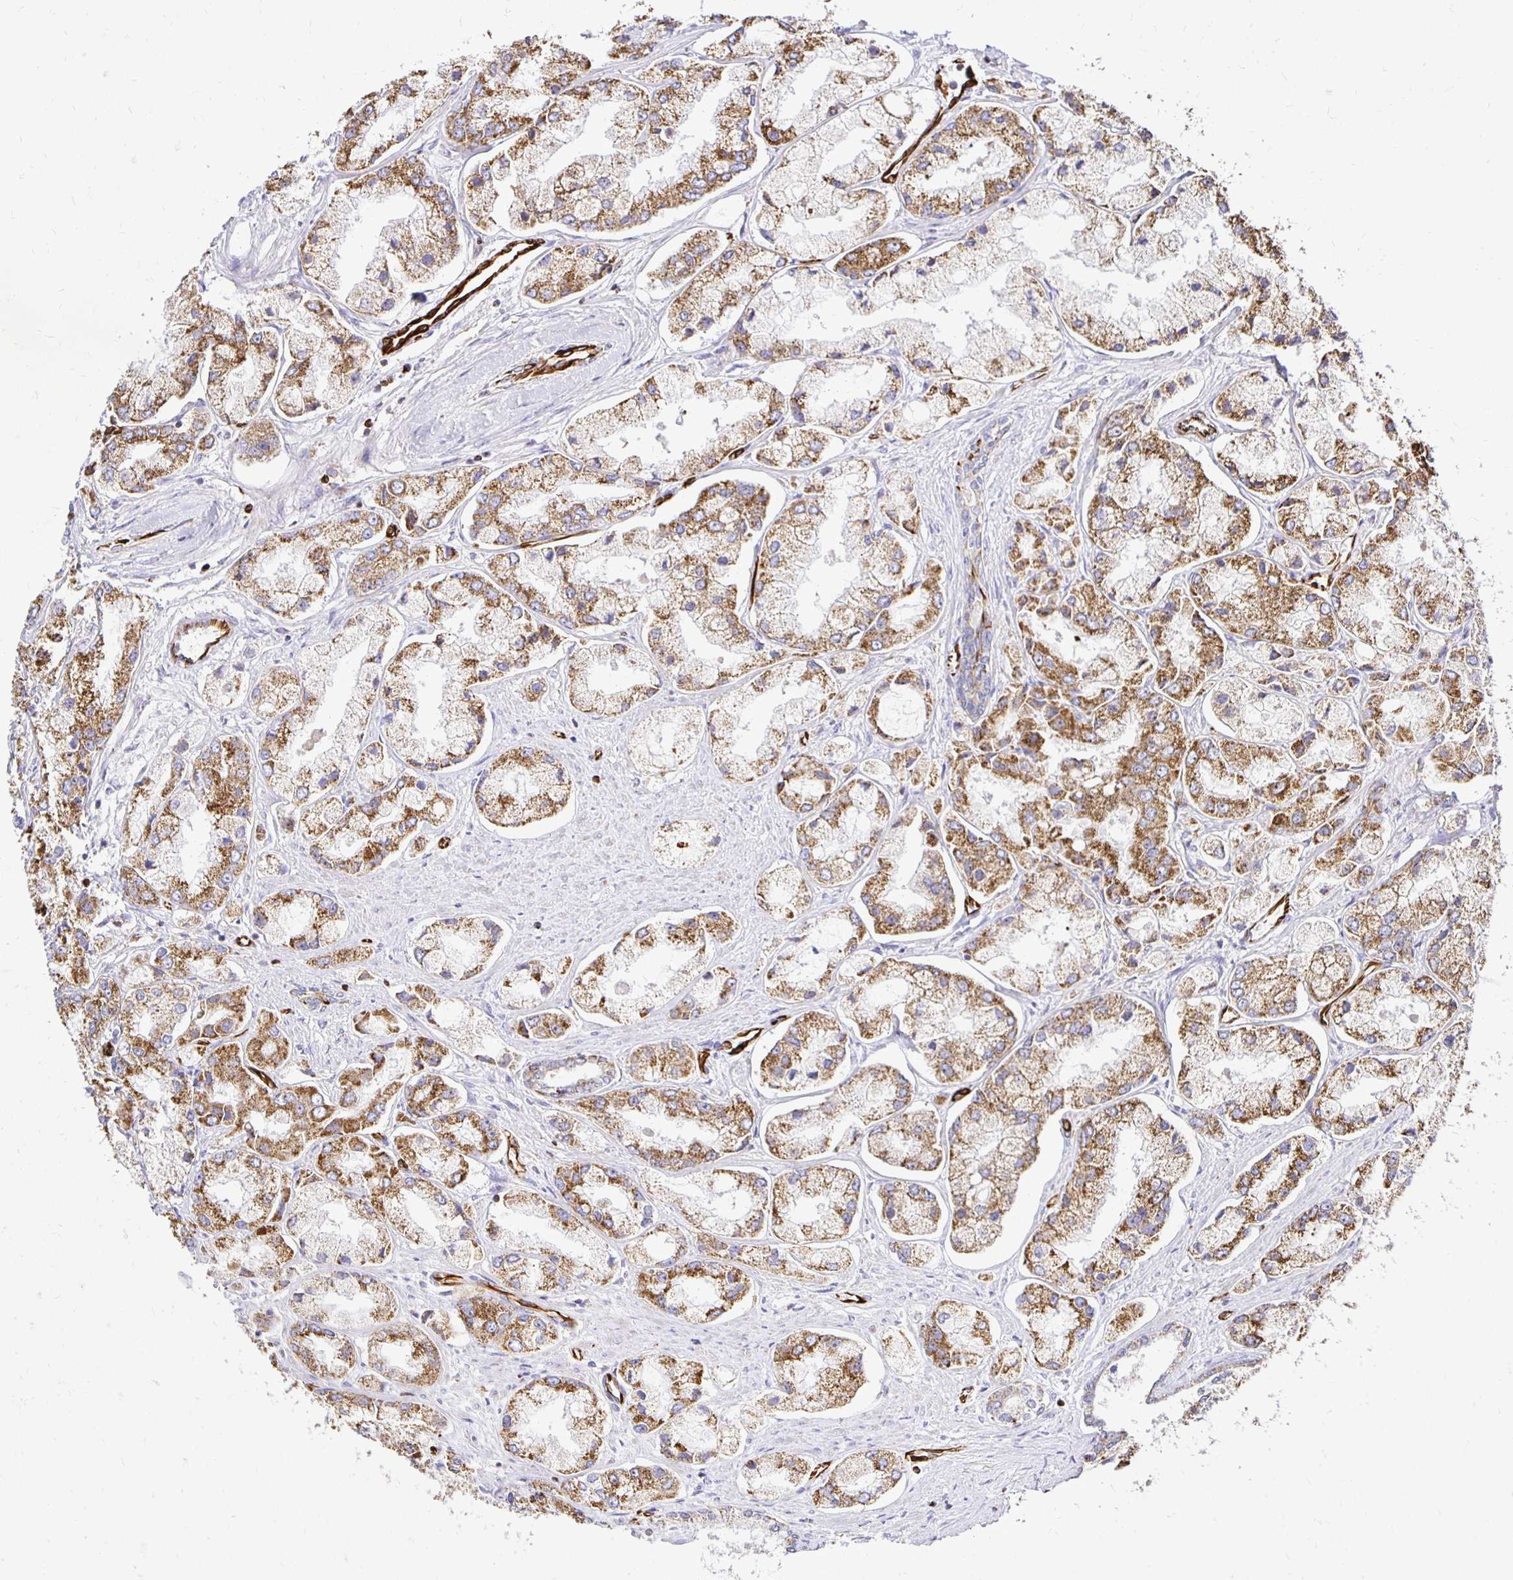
{"staining": {"intensity": "moderate", "quantity": ">75%", "location": "cytoplasmic/membranous"}, "tissue": "prostate cancer", "cell_type": "Tumor cells", "image_type": "cancer", "snomed": [{"axis": "morphology", "description": "Adenocarcinoma, Low grade"}, {"axis": "topography", "description": "Prostate"}], "caption": "This photomicrograph exhibits prostate cancer (low-grade adenocarcinoma) stained with immunohistochemistry to label a protein in brown. The cytoplasmic/membranous of tumor cells show moderate positivity for the protein. Nuclei are counter-stained blue.", "gene": "PLAAT2", "patient": {"sex": "male", "age": 69}}